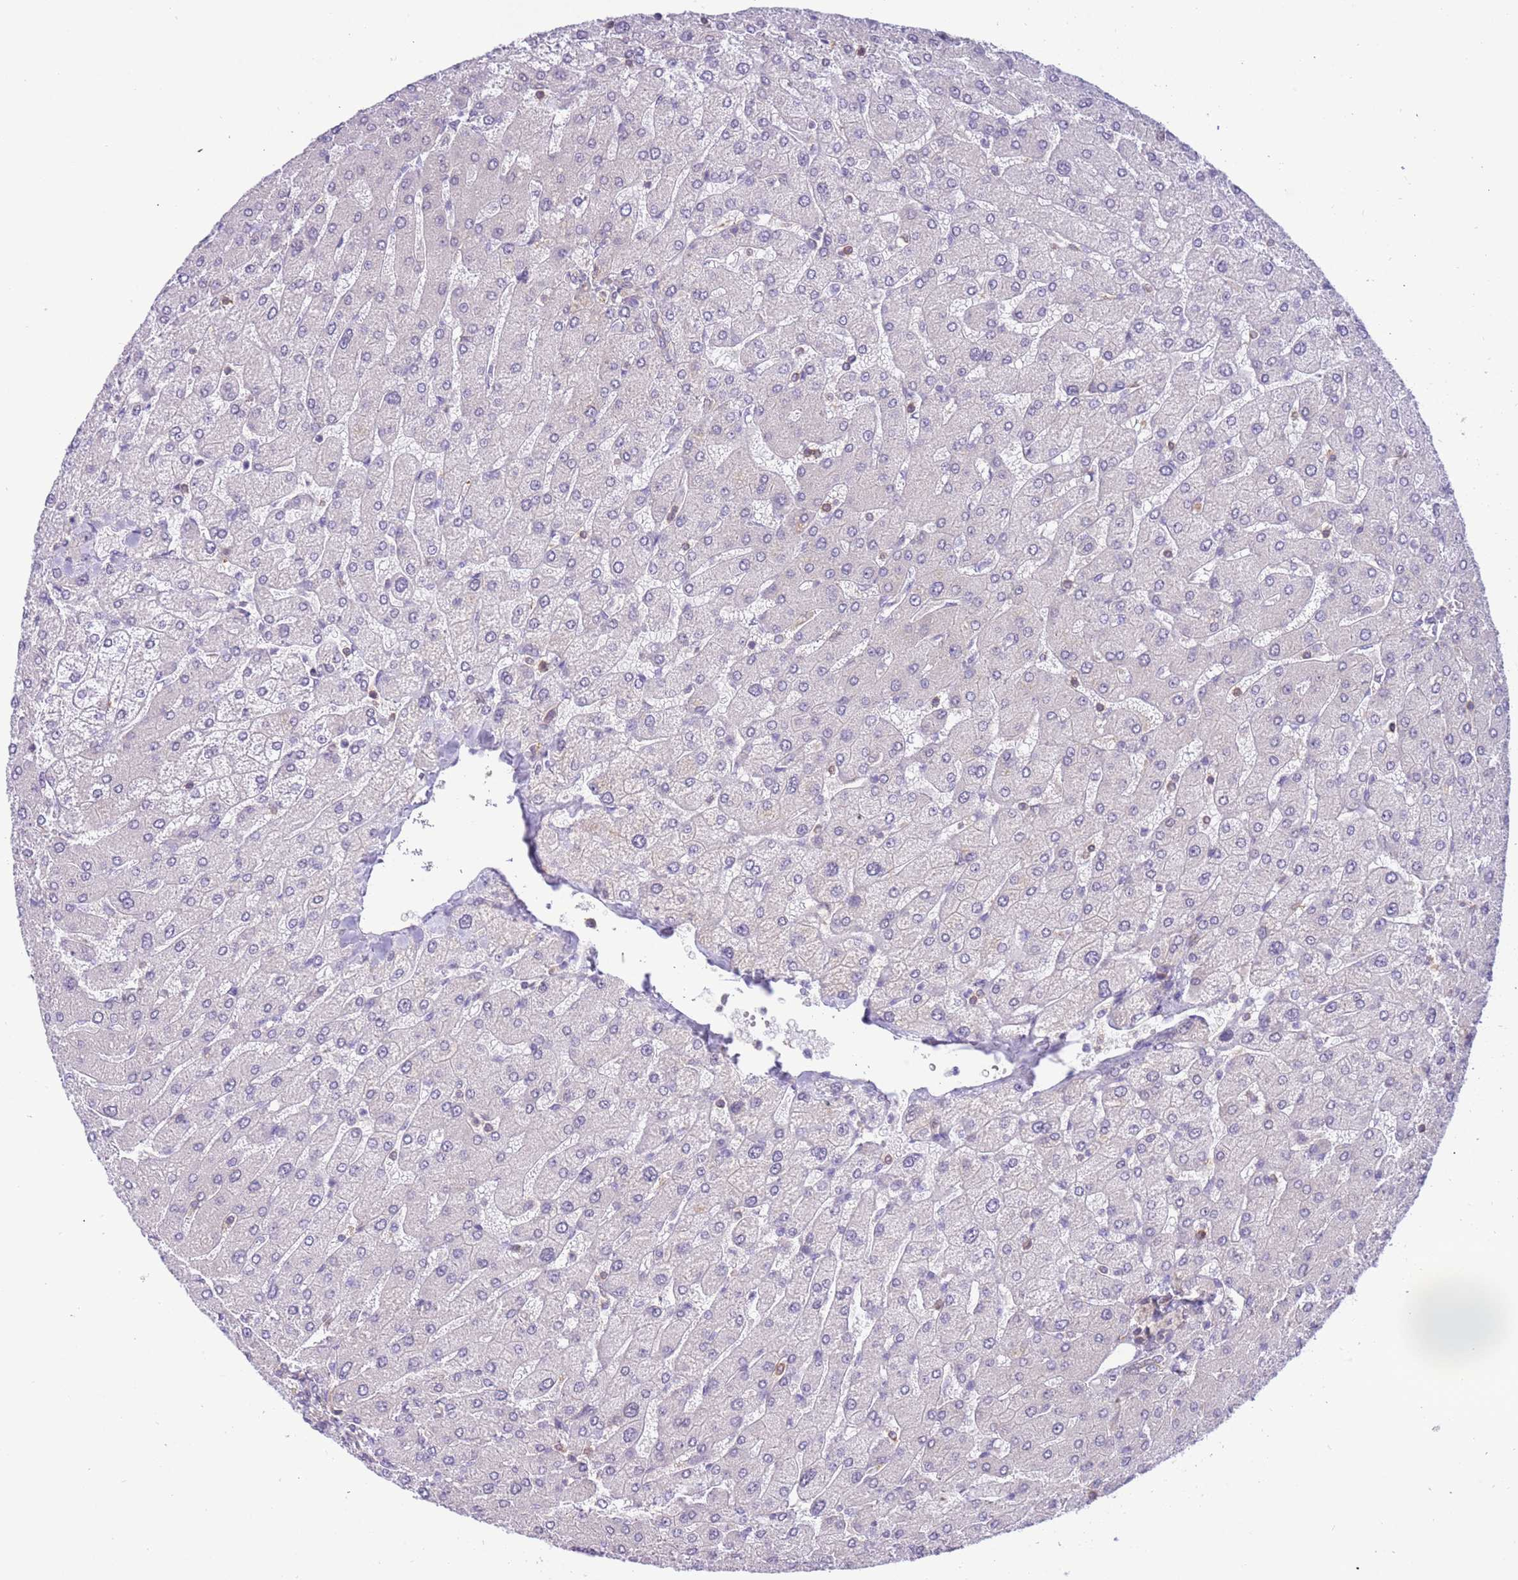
{"staining": {"intensity": "weak", "quantity": "<25%", "location": "cytoplasmic/membranous"}, "tissue": "liver", "cell_type": "Cholangiocytes", "image_type": "normal", "snomed": [{"axis": "morphology", "description": "Normal tissue, NOS"}, {"axis": "topography", "description": "Liver"}], "caption": "The image displays no significant expression in cholangiocytes of liver. (DAB (3,3'-diaminobenzidine) immunohistochemistry, high magnification).", "gene": "STIP1", "patient": {"sex": "male", "age": 55}}